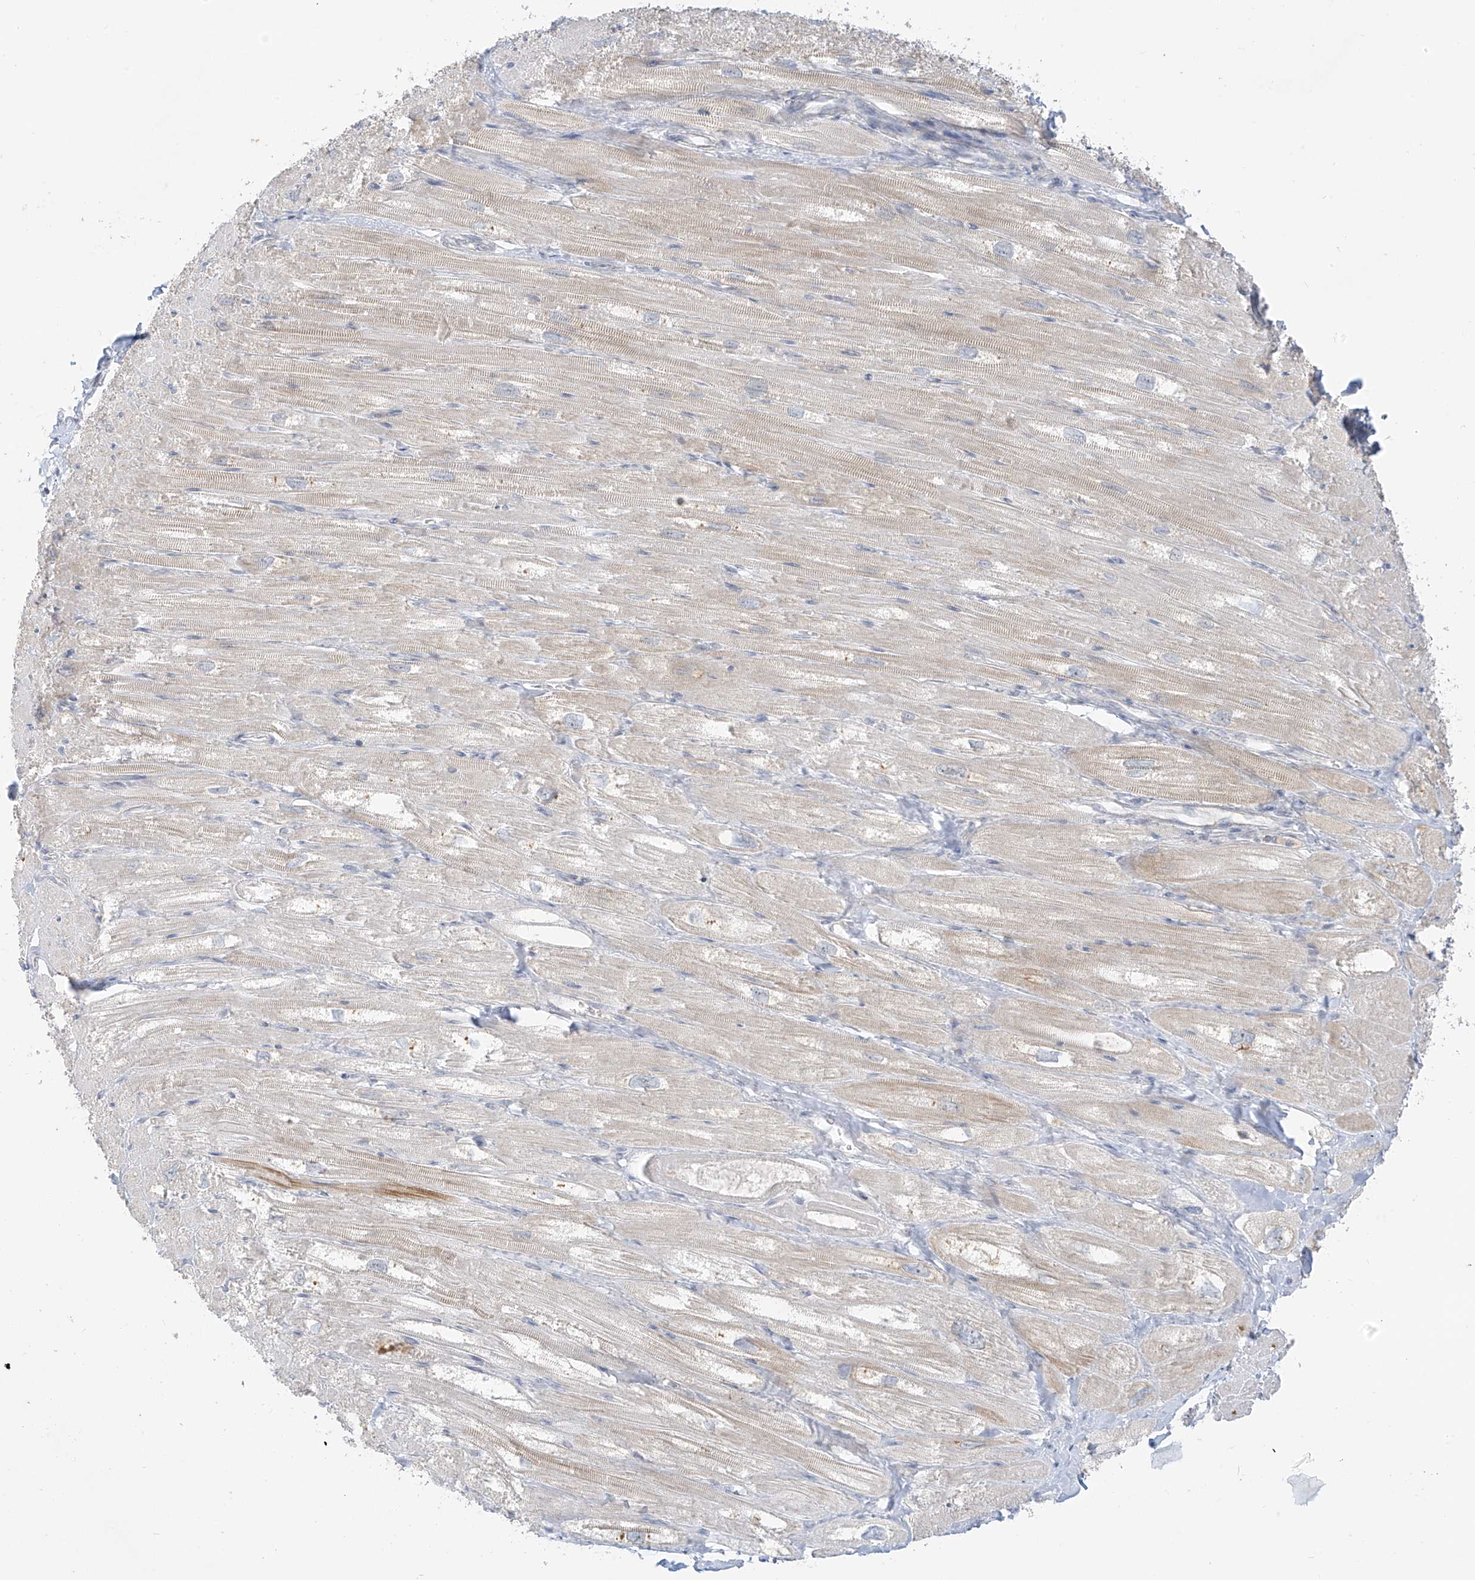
{"staining": {"intensity": "weak", "quantity": "<25%", "location": "cytoplasmic/membranous"}, "tissue": "heart muscle", "cell_type": "Cardiomyocytes", "image_type": "normal", "snomed": [{"axis": "morphology", "description": "Normal tissue, NOS"}, {"axis": "topography", "description": "Heart"}], "caption": "Cardiomyocytes show no significant protein positivity in unremarkable heart muscle. (Brightfield microscopy of DAB immunohistochemistry (IHC) at high magnification).", "gene": "C2orf42", "patient": {"sex": "male", "age": 50}}